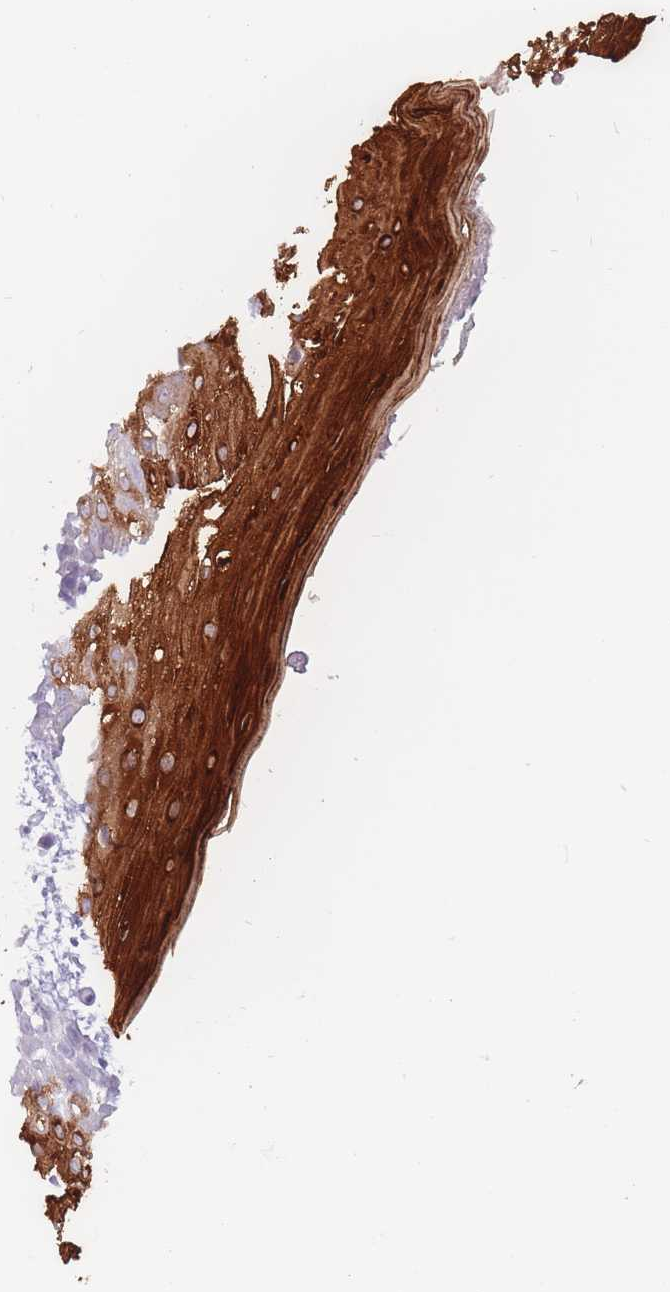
{"staining": {"intensity": "strong", "quantity": "25%-75%", "location": "cytoplasmic/membranous"}, "tissue": "oral mucosa", "cell_type": "Squamous epithelial cells", "image_type": "normal", "snomed": [{"axis": "morphology", "description": "Normal tissue, NOS"}, {"axis": "topography", "description": "Oral tissue"}, {"axis": "topography", "description": "Tounge, NOS"}], "caption": "Immunohistochemistry image of benign oral mucosa: human oral mucosa stained using IHC shows high levels of strong protein expression localized specifically in the cytoplasmic/membranous of squamous epithelial cells, appearing as a cytoplasmic/membranous brown color.", "gene": "PNMA3", "patient": {"sex": "female", "age": 81}}